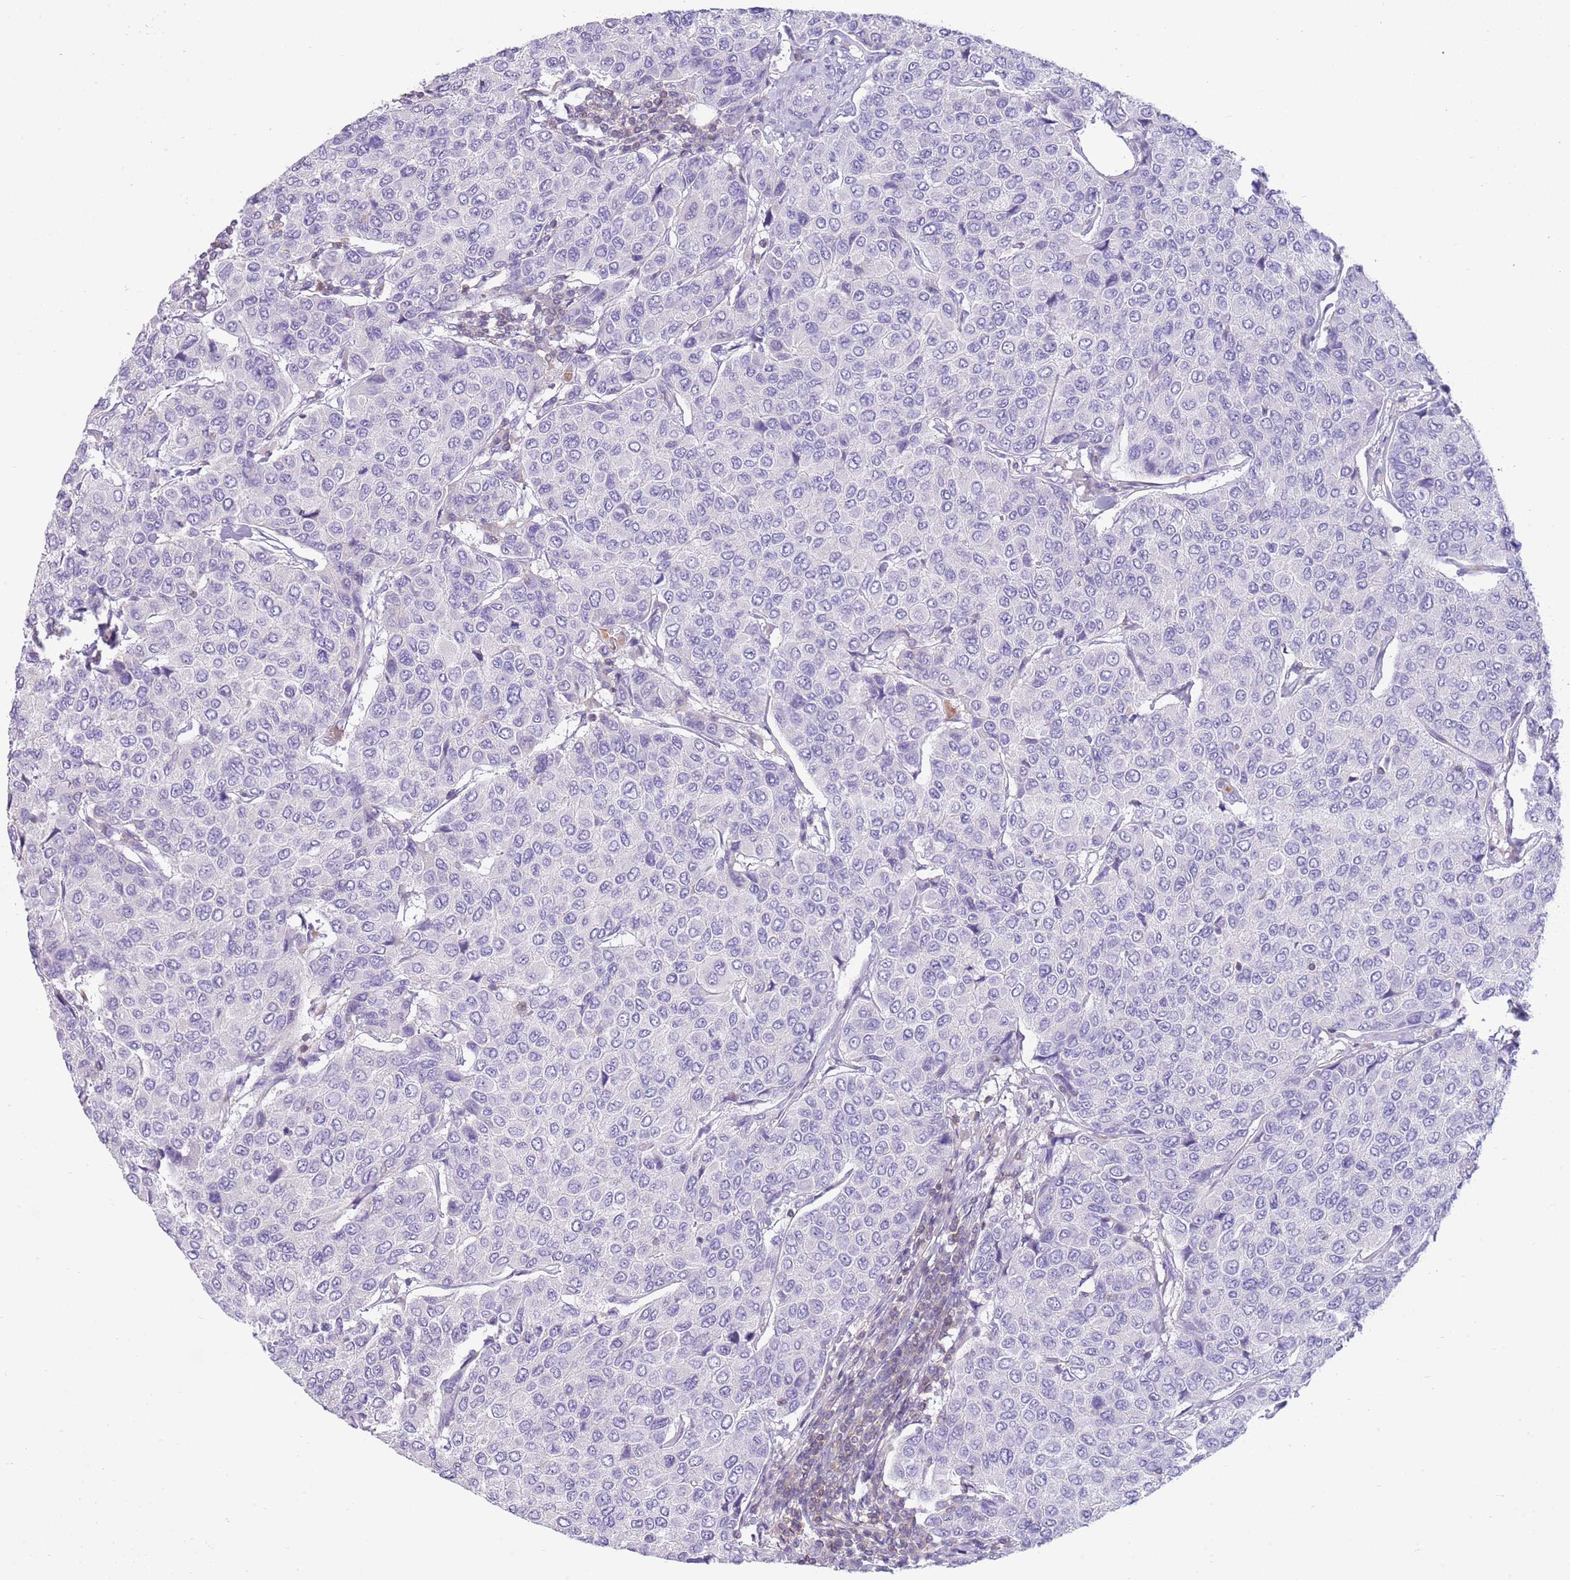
{"staining": {"intensity": "negative", "quantity": "none", "location": "none"}, "tissue": "breast cancer", "cell_type": "Tumor cells", "image_type": "cancer", "snomed": [{"axis": "morphology", "description": "Duct carcinoma"}, {"axis": "topography", "description": "Breast"}], "caption": "Breast cancer was stained to show a protein in brown. There is no significant positivity in tumor cells.", "gene": "OR4Q3", "patient": {"sex": "female", "age": 55}}